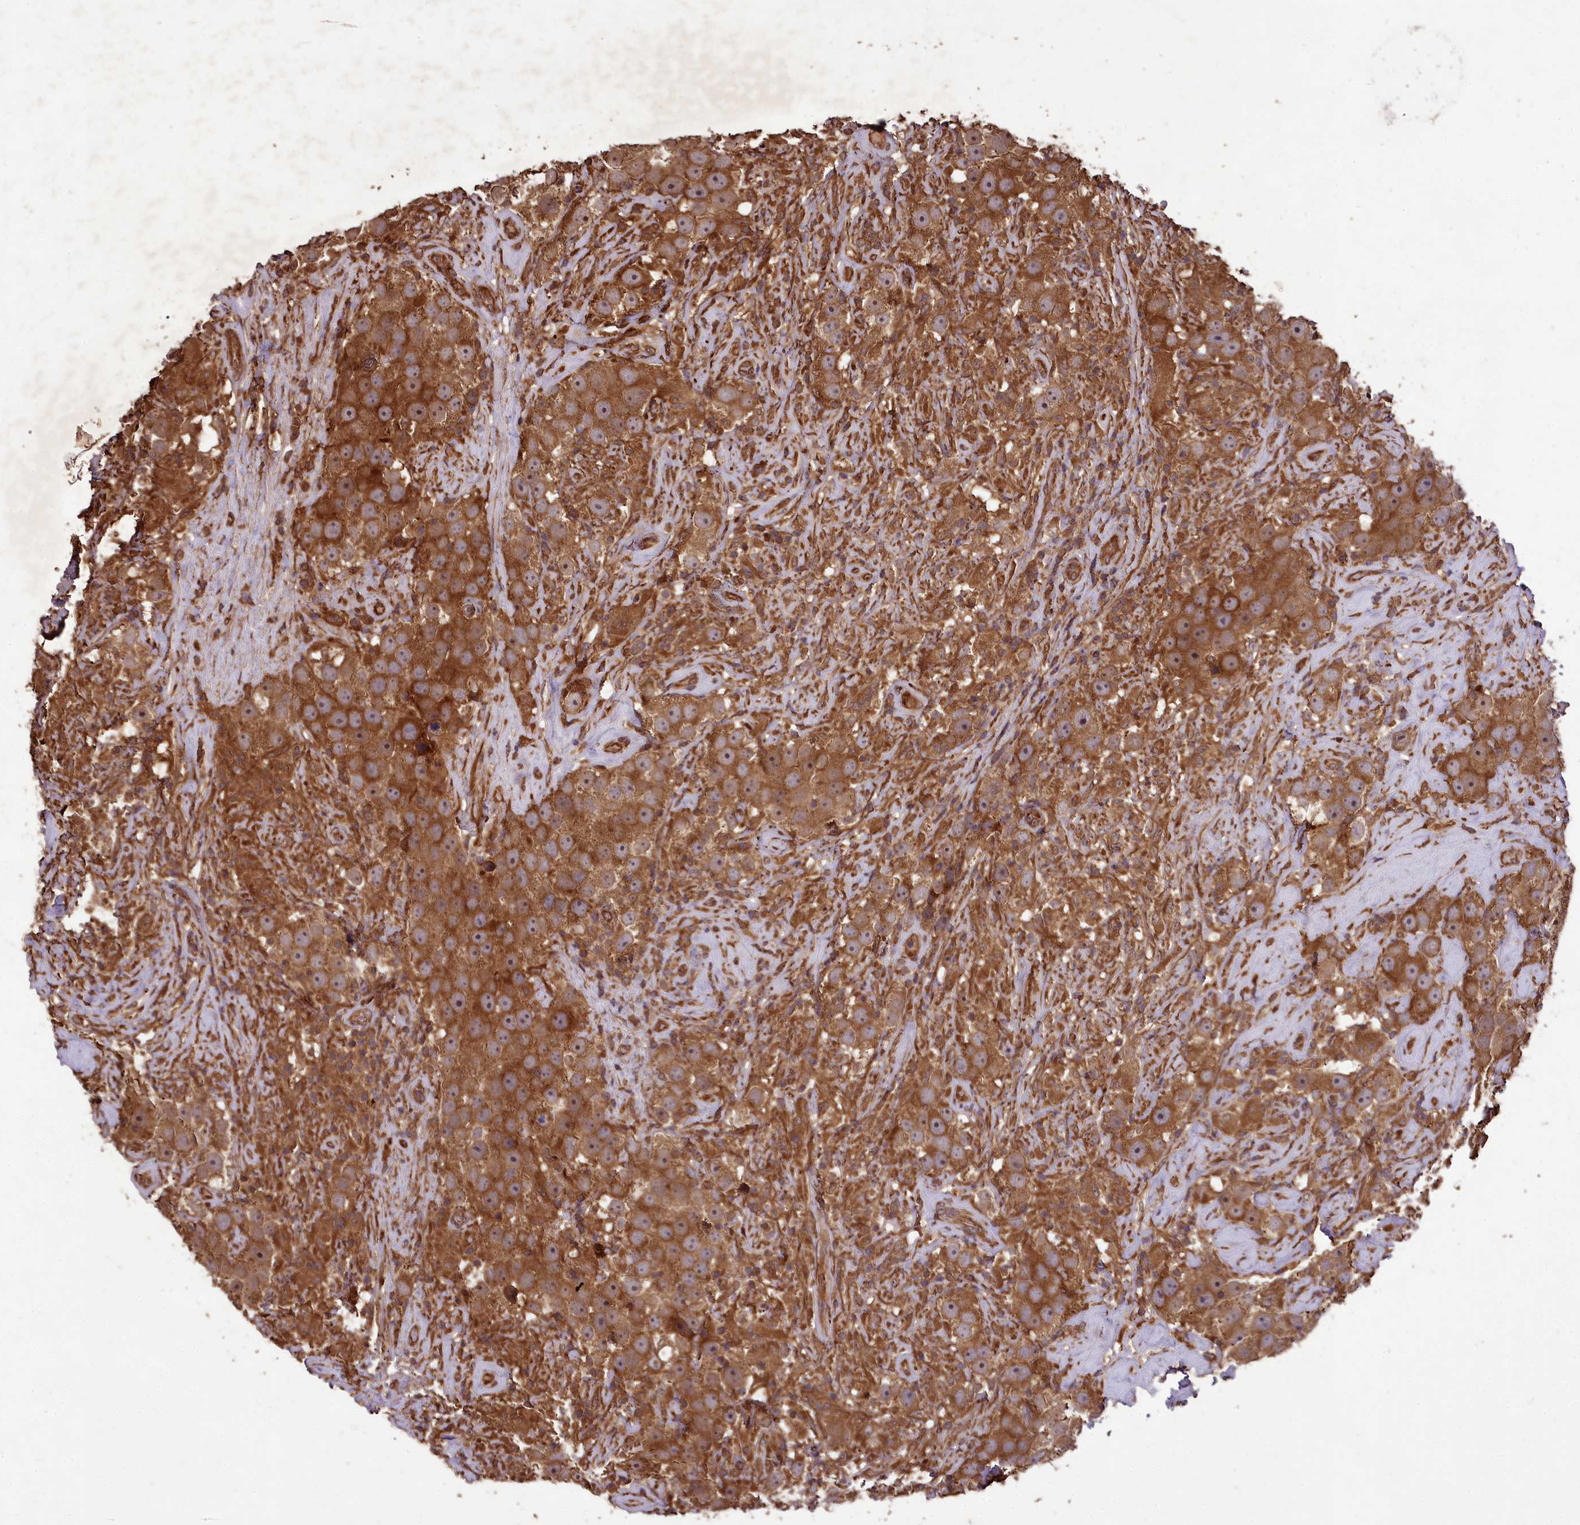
{"staining": {"intensity": "strong", "quantity": ">75%", "location": "cytoplasmic/membranous"}, "tissue": "testis cancer", "cell_type": "Tumor cells", "image_type": "cancer", "snomed": [{"axis": "morphology", "description": "Seminoma, NOS"}, {"axis": "topography", "description": "Testis"}], "caption": "Immunohistochemistry of human testis cancer exhibits high levels of strong cytoplasmic/membranous positivity in approximately >75% of tumor cells. (DAB (3,3'-diaminobenzidine) IHC with brightfield microscopy, high magnification).", "gene": "TTLL10", "patient": {"sex": "male", "age": 49}}